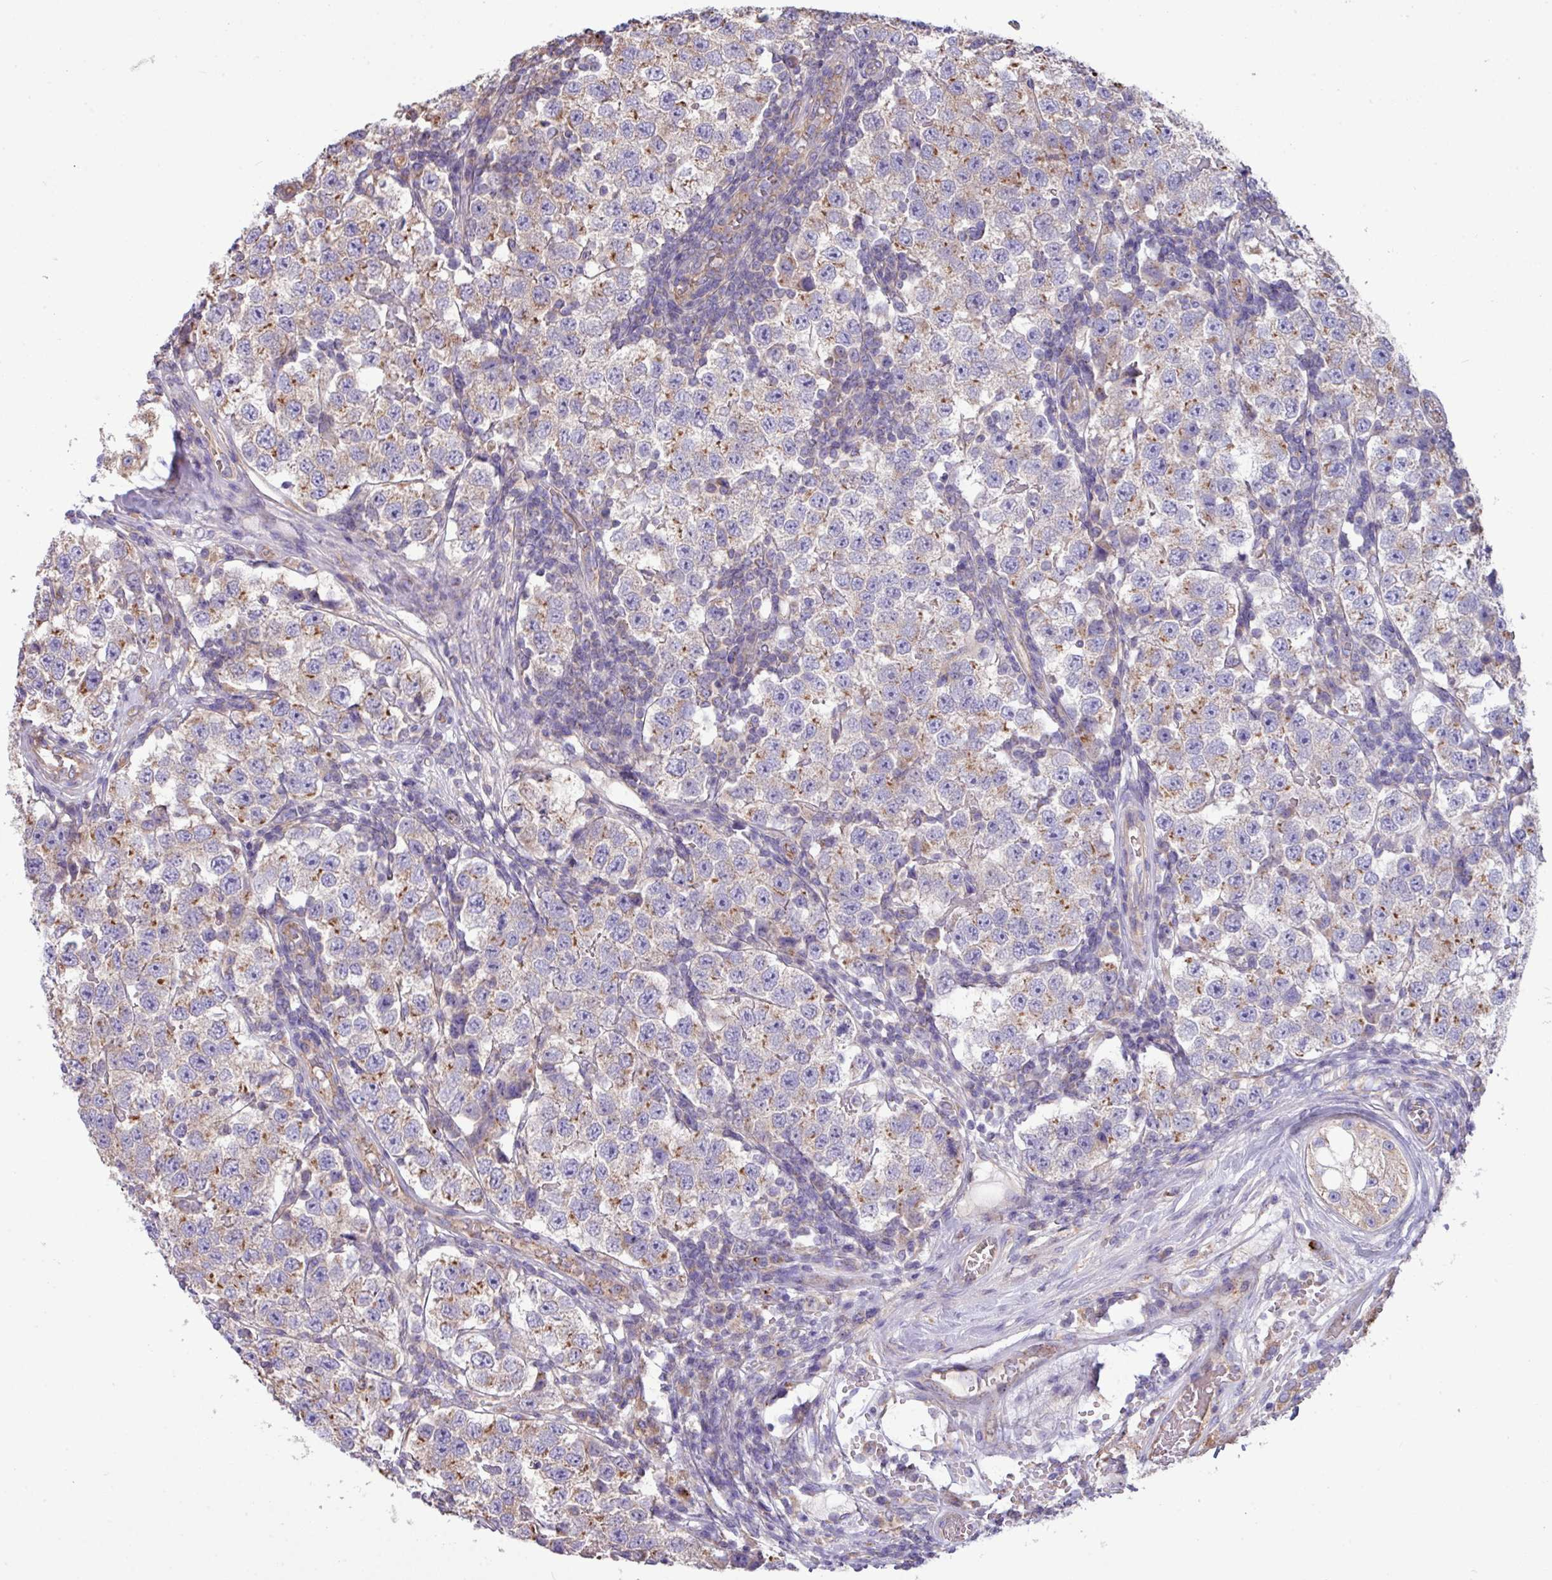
{"staining": {"intensity": "moderate", "quantity": "25%-75%", "location": "cytoplasmic/membranous"}, "tissue": "testis cancer", "cell_type": "Tumor cells", "image_type": "cancer", "snomed": [{"axis": "morphology", "description": "Seminoma, NOS"}, {"axis": "topography", "description": "Testis"}], "caption": "This photomicrograph shows testis cancer (seminoma) stained with IHC to label a protein in brown. The cytoplasmic/membranous of tumor cells show moderate positivity for the protein. Nuclei are counter-stained blue.", "gene": "PPM1J", "patient": {"sex": "male", "age": 34}}